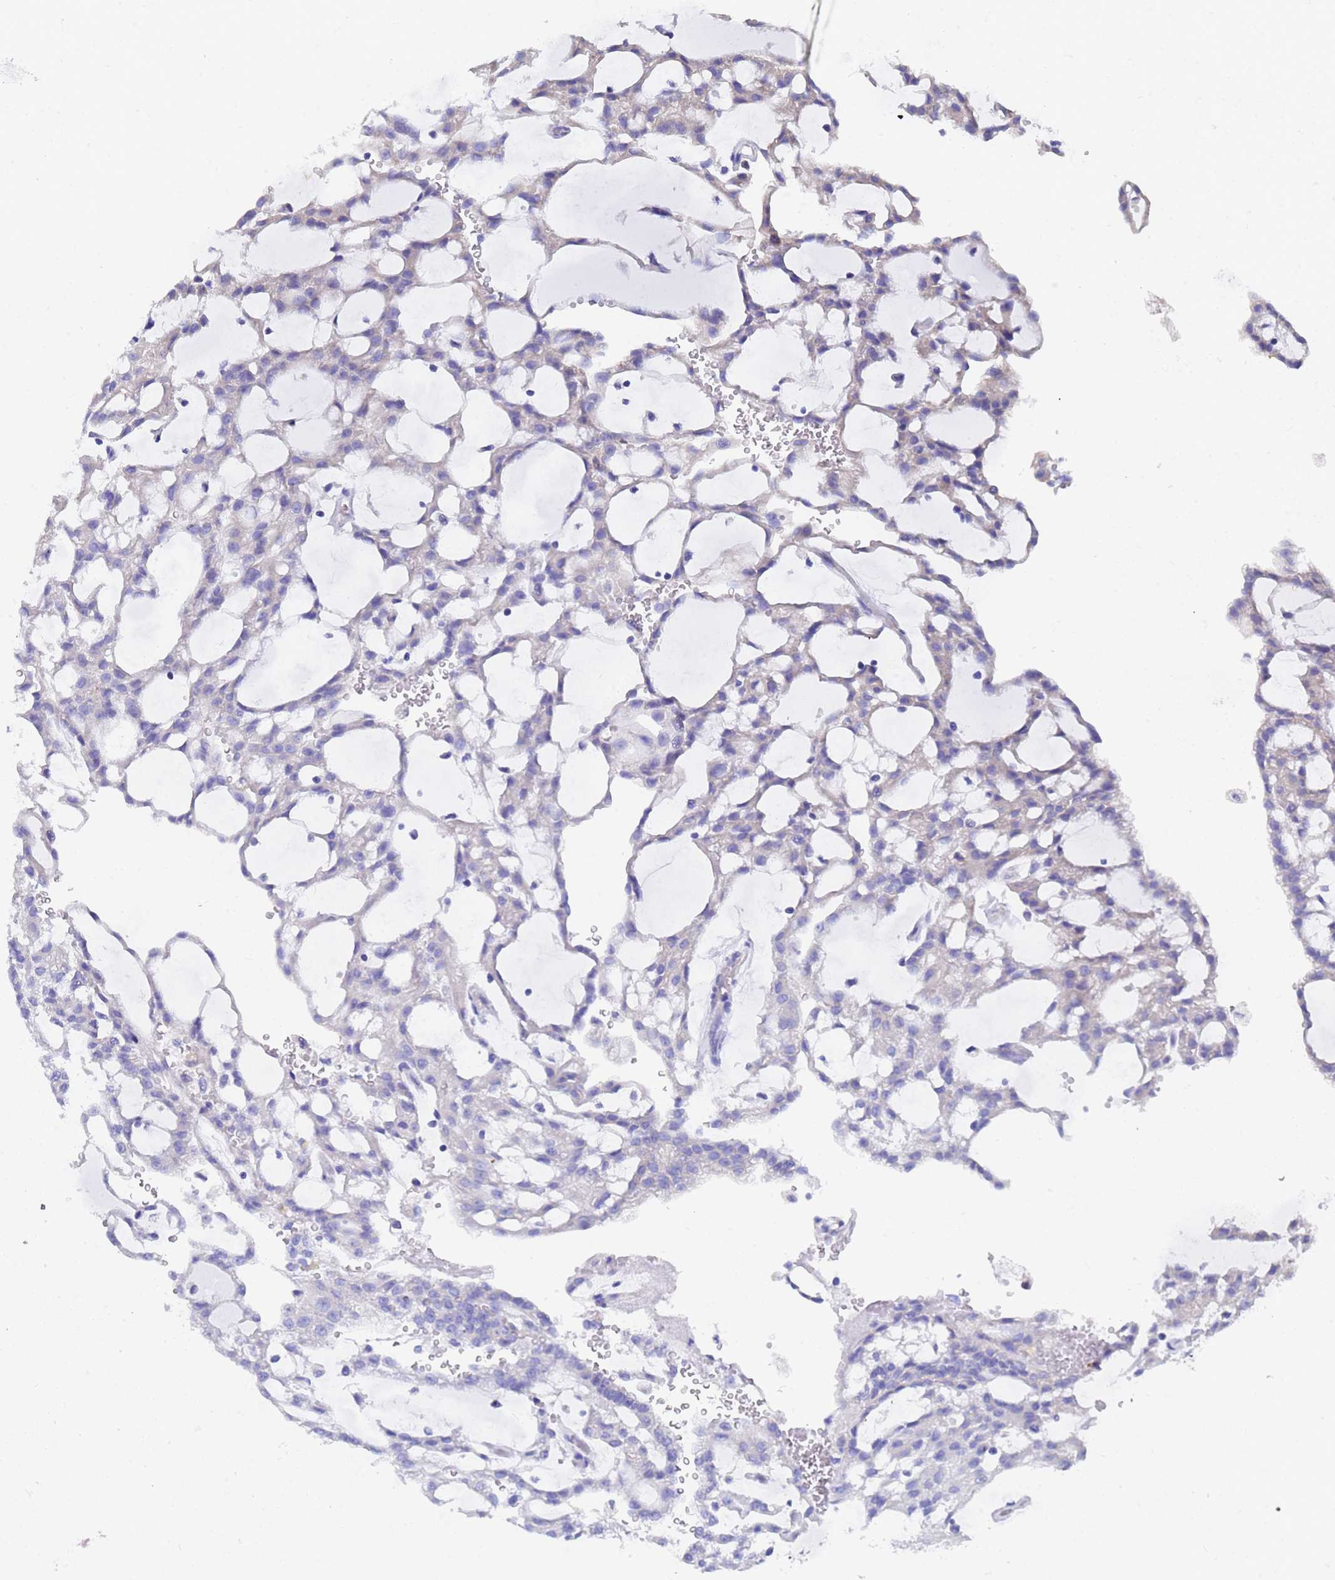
{"staining": {"intensity": "negative", "quantity": "none", "location": "none"}, "tissue": "renal cancer", "cell_type": "Tumor cells", "image_type": "cancer", "snomed": [{"axis": "morphology", "description": "Adenocarcinoma, NOS"}, {"axis": "topography", "description": "Kidney"}], "caption": "Renal adenocarcinoma stained for a protein using immunohistochemistry demonstrates no positivity tumor cells.", "gene": "TM4SF4", "patient": {"sex": "male", "age": 63}}